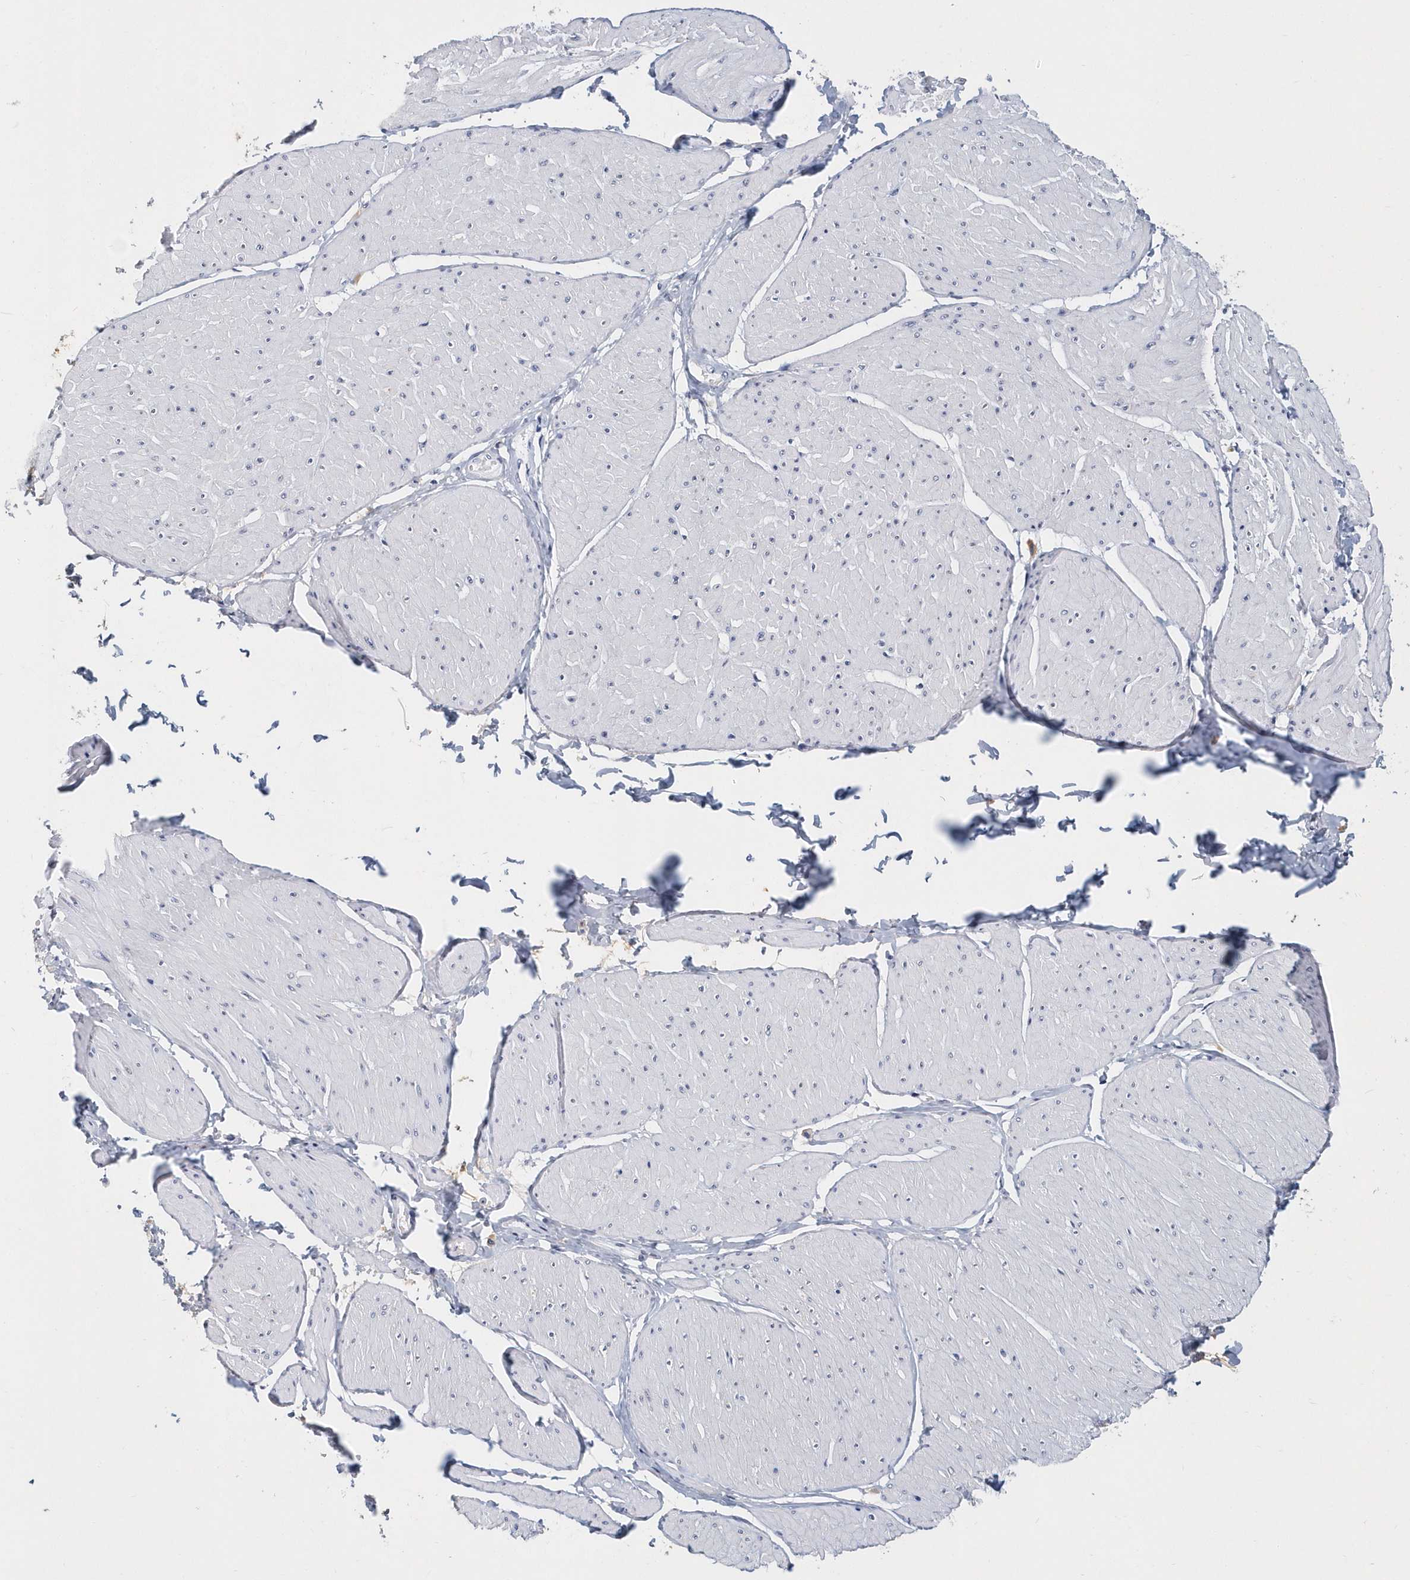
{"staining": {"intensity": "negative", "quantity": "none", "location": "none"}, "tissue": "smooth muscle", "cell_type": "Smooth muscle cells", "image_type": "normal", "snomed": [{"axis": "morphology", "description": "Urothelial carcinoma, High grade"}, {"axis": "topography", "description": "Urinary bladder"}], "caption": "A histopathology image of smooth muscle stained for a protein displays no brown staining in smooth muscle cells. The staining was performed using DAB (3,3'-diaminobenzidine) to visualize the protein expression in brown, while the nuclei were stained in blue with hematoxylin (Magnification: 20x).", "gene": "ITGA2B", "patient": {"sex": "male", "age": 46}}